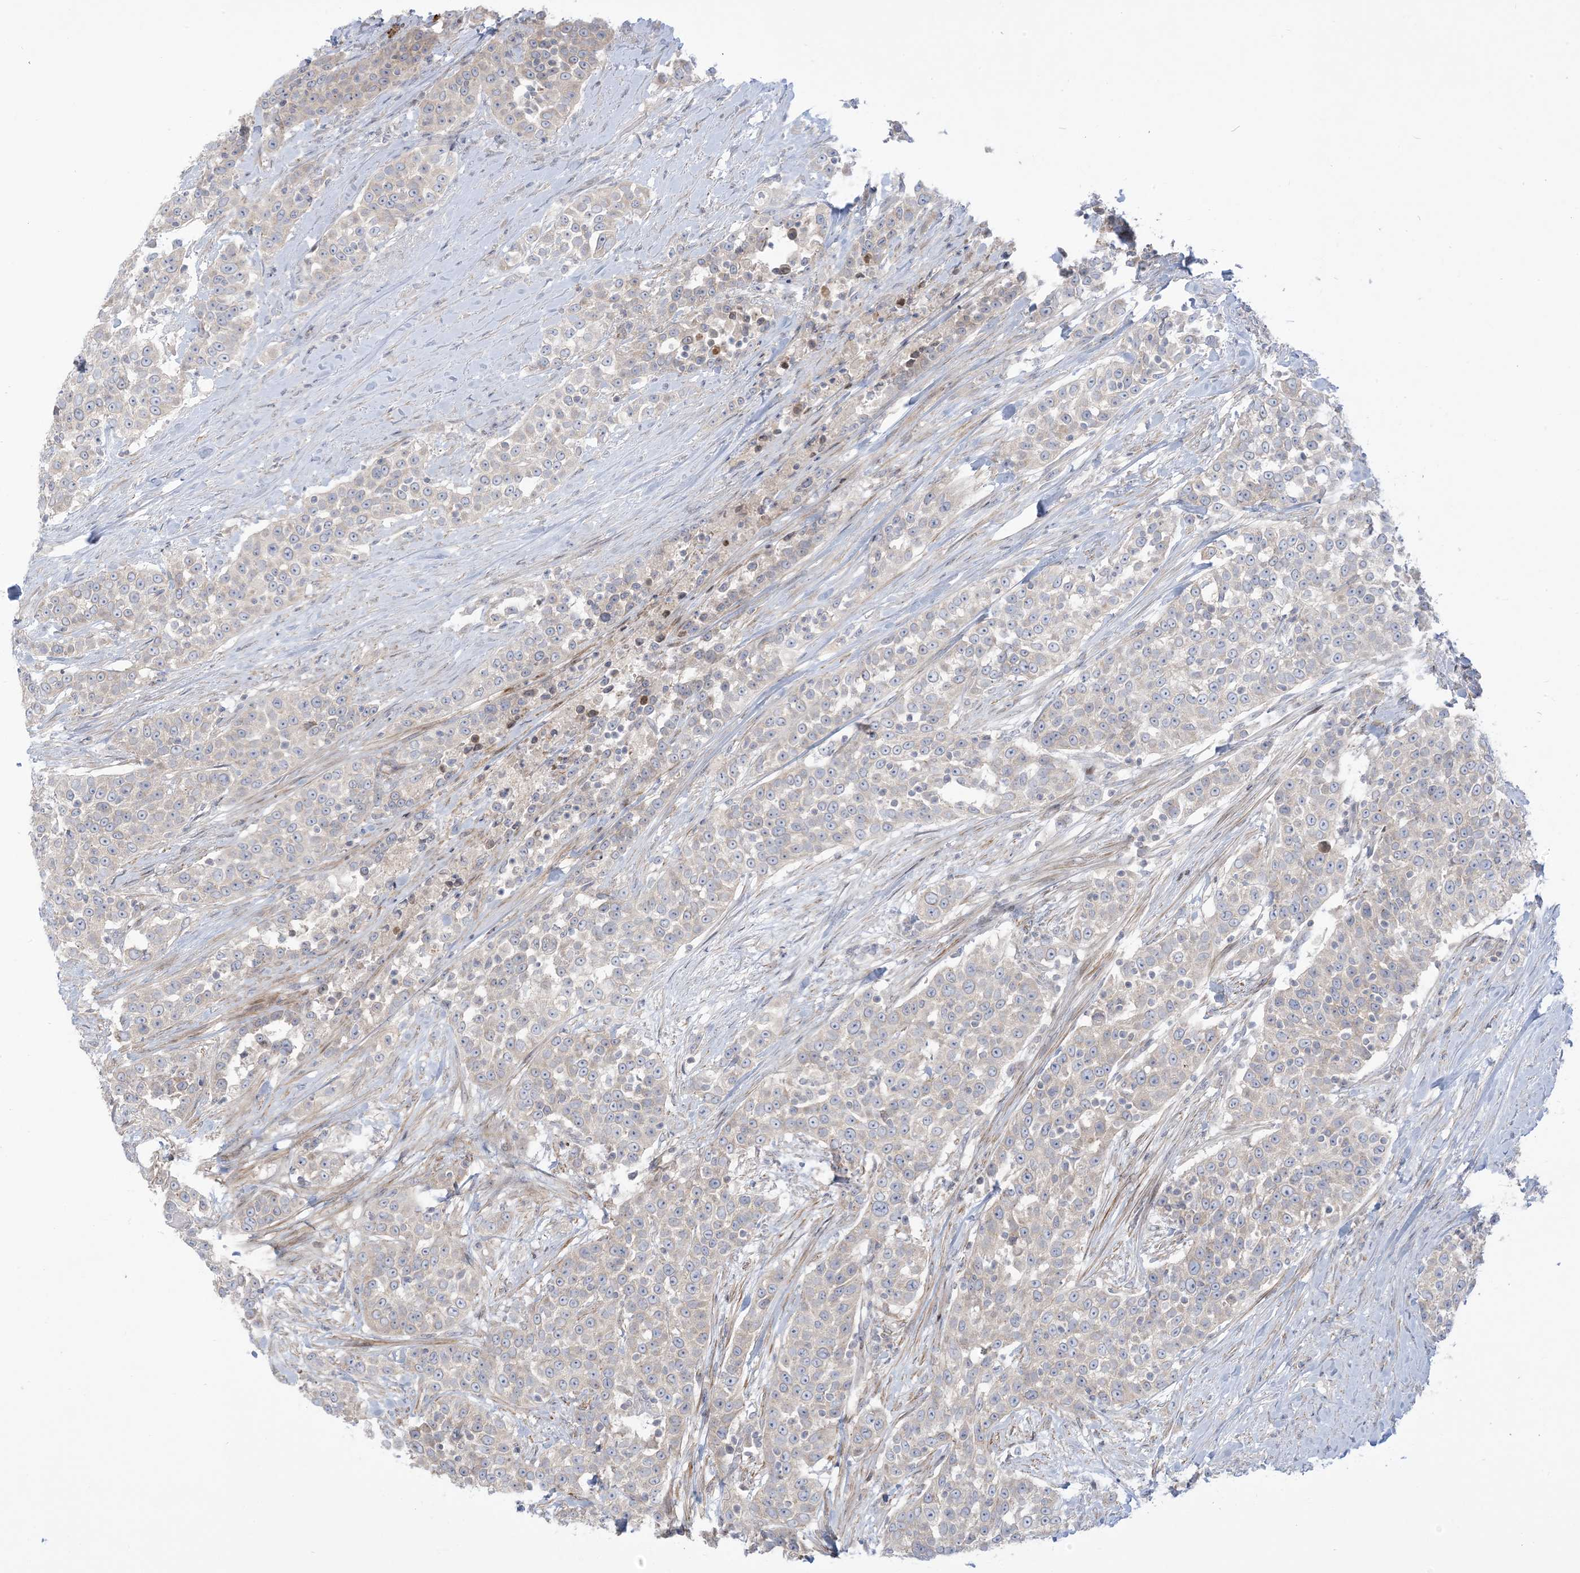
{"staining": {"intensity": "negative", "quantity": "none", "location": "none"}, "tissue": "urothelial cancer", "cell_type": "Tumor cells", "image_type": "cancer", "snomed": [{"axis": "morphology", "description": "Urothelial carcinoma, High grade"}, {"axis": "topography", "description": "Urinary bladder"}], "caption": "There is no significant staining in tumor cells of urothelial cancer.", "gene": "AFTPH", "patient": {"sex": "female", "age": 80}}